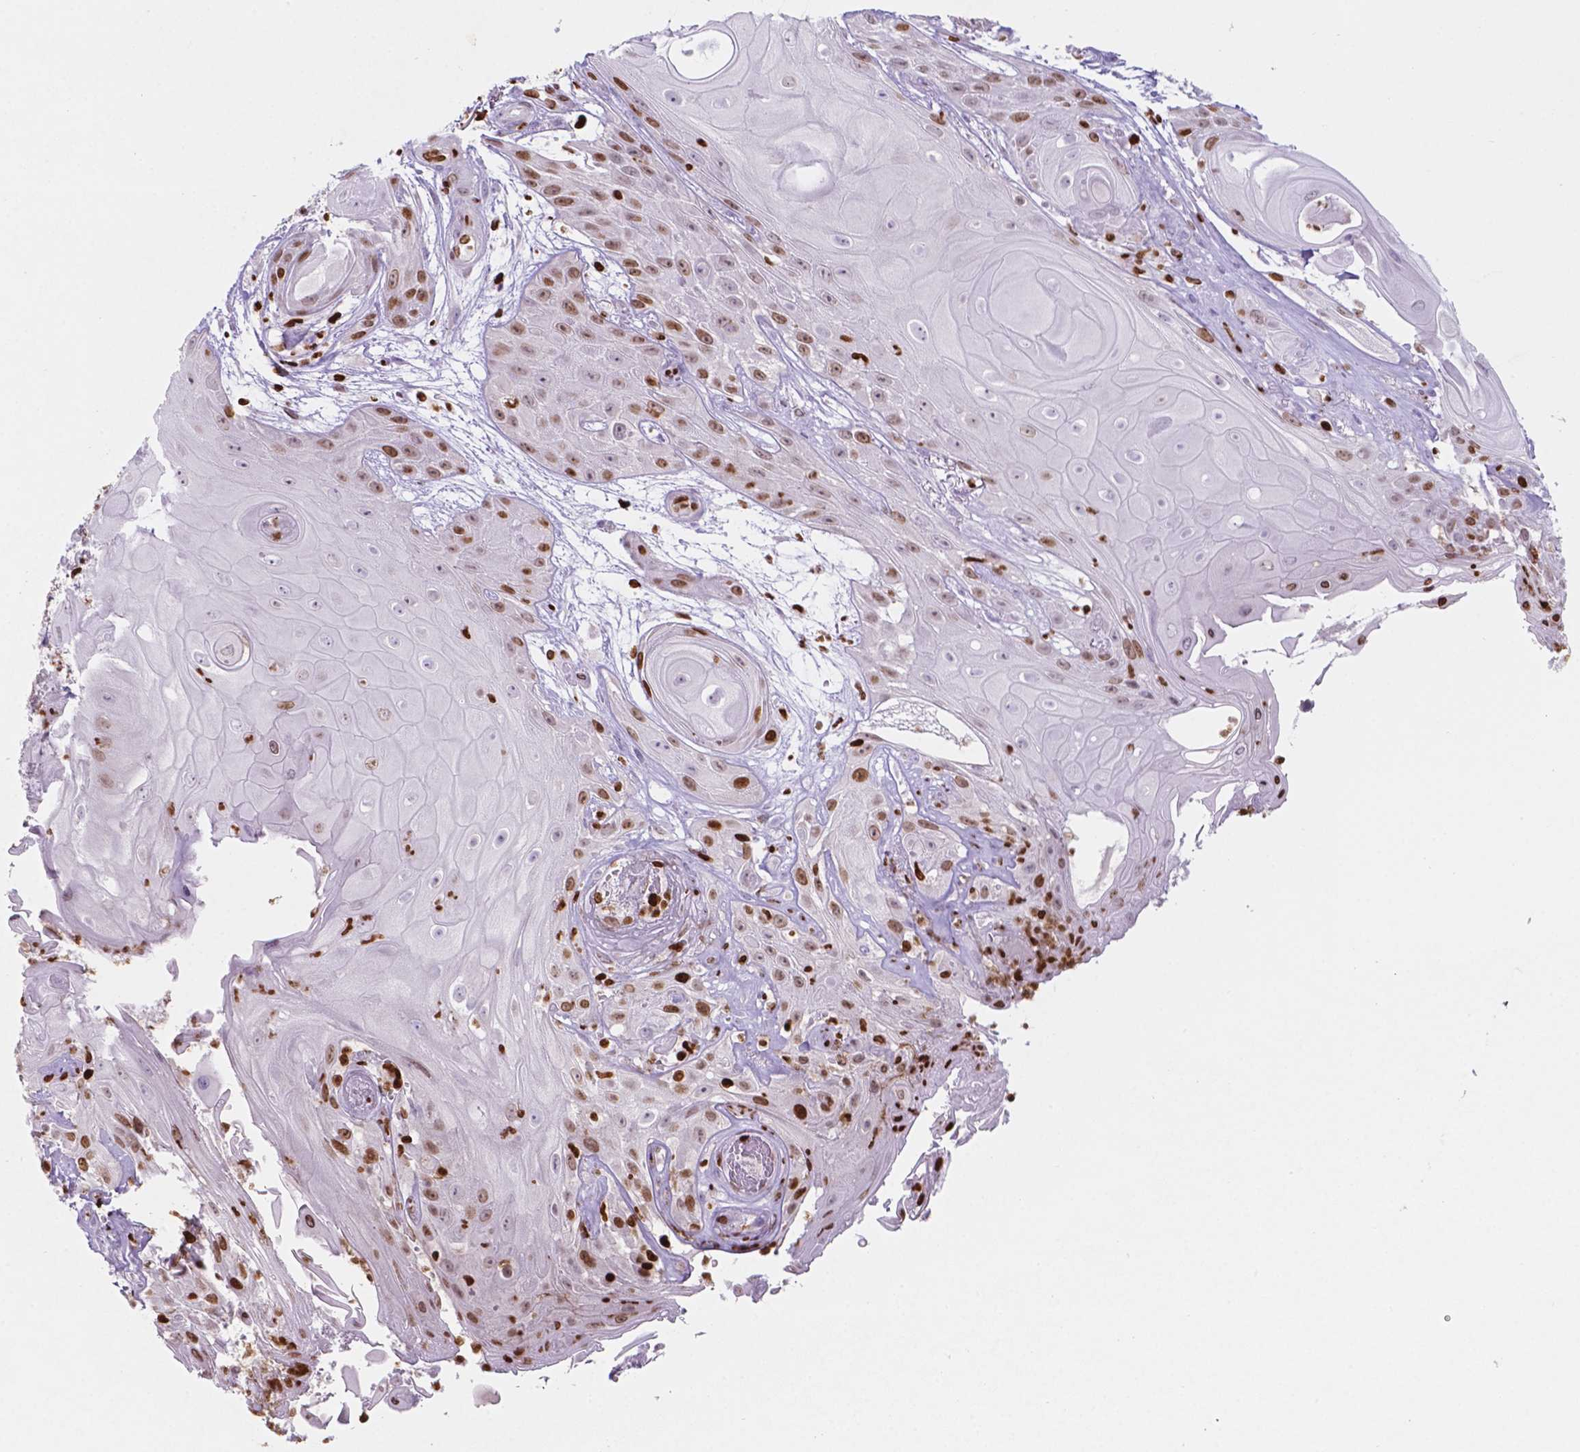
{"staining": {"intensity": "moderate", "quantity": "25%-75%", "location": "nuclear"}, "tissue": "skin cancer", "cell_type": "Tumor cells", "image_type": "cancer", "snomed": [{"axis": "morphology", "description": "Squamous cell carcinoma, NOS"}, {"axis": "topography", "description": "Skin"}], "caption": "This image exhibits immunohistochemistry staining of skin squamous cell carcinoma, with medium moderate nuclear expression in approximately 25%-75% of tumor cells.", "gene": "CBY3", "patient": {"sex": "male", "age": 62}}